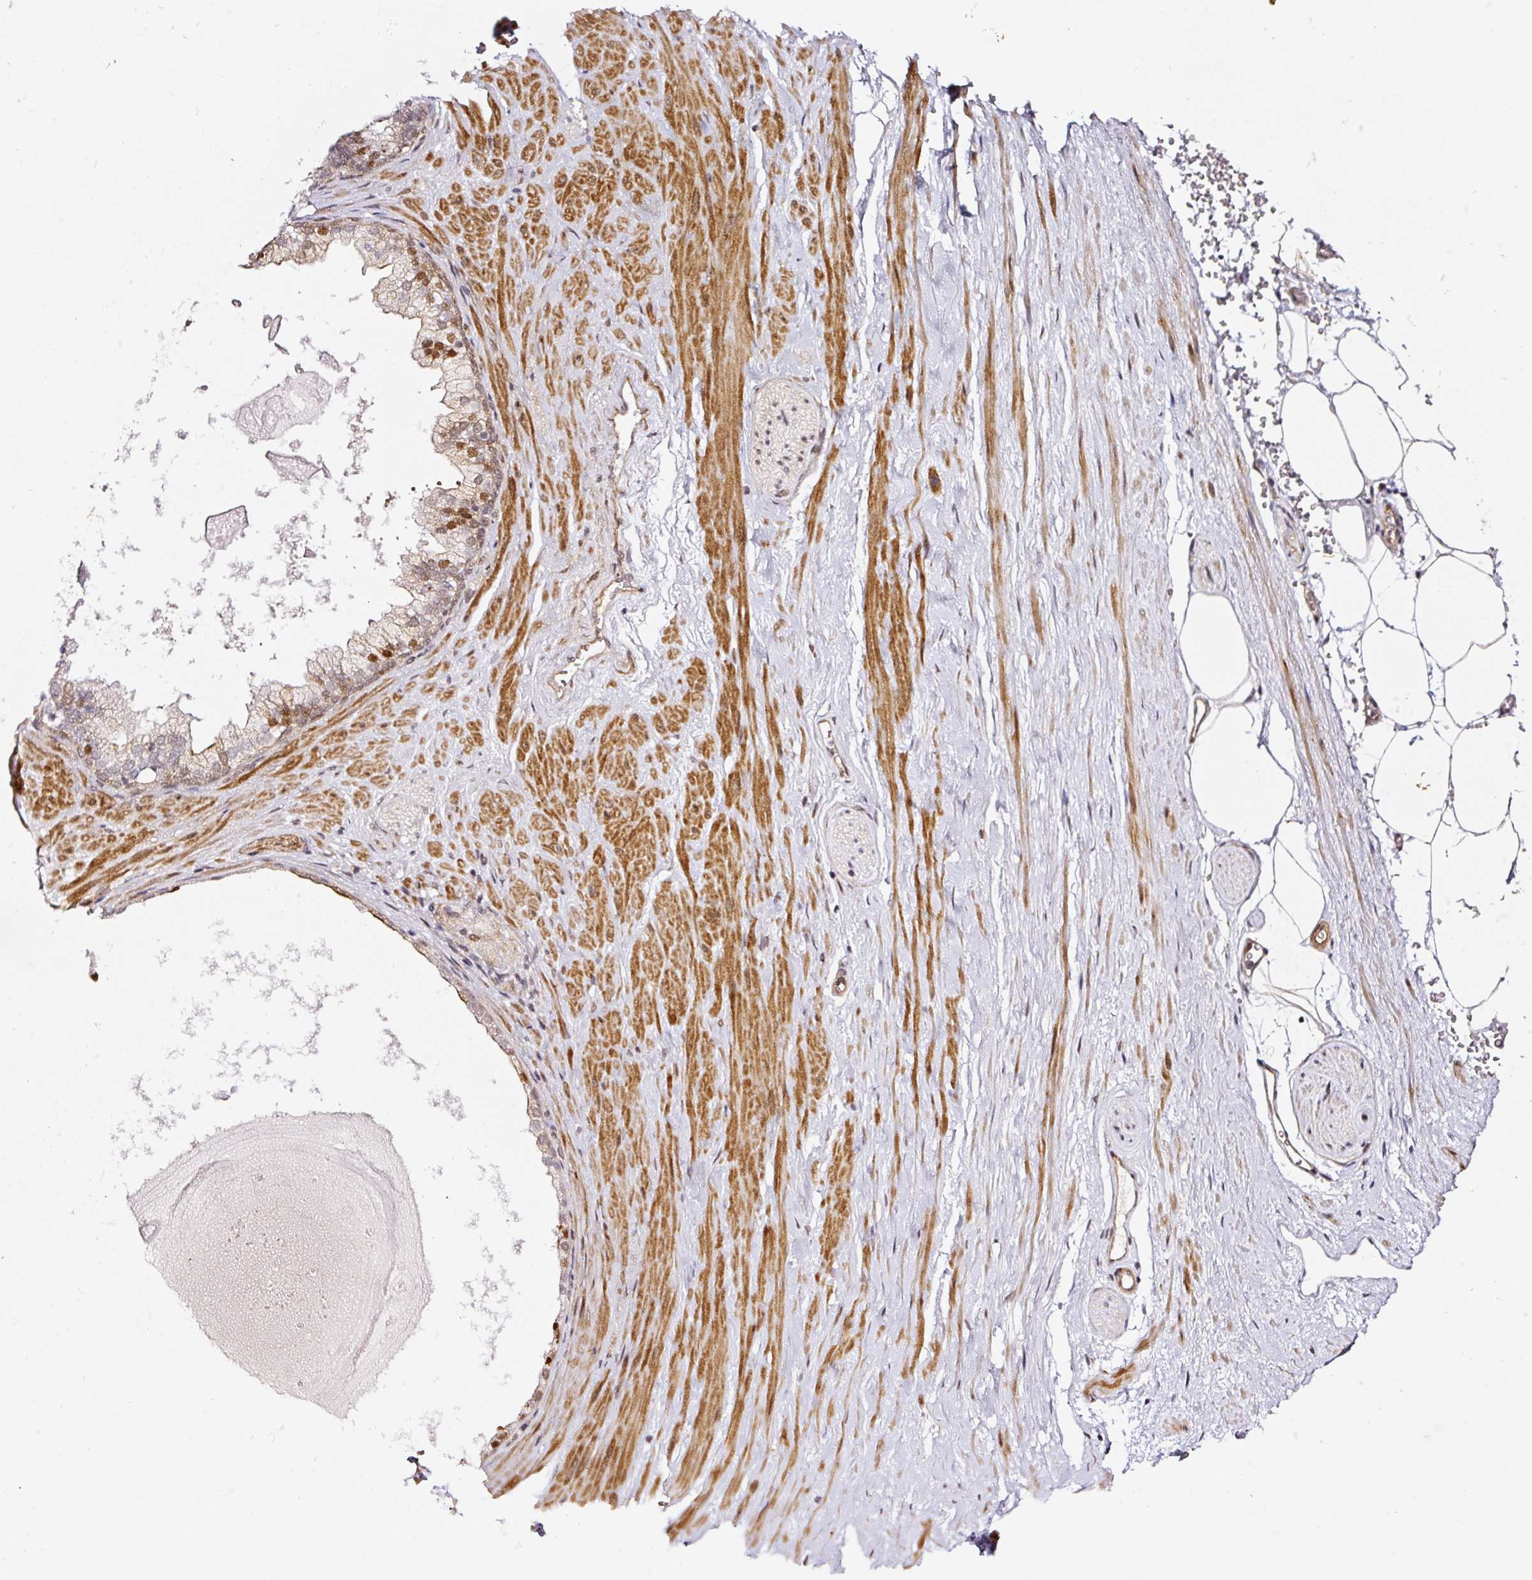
{"staining": {"intensity": "negative", "quantity": "none", "location": "none"}, "tissue": "adipose tissue", "cell_type": "Adipocytes", "image_type": "normal", "snomed": [{"axis": "morphology", "description": "Normal tissue, NOS"}, {"axis": "topography", "description": "Prostate"}, {"axis": "topography", "description": "Peripheral nerve tissue"}], "caption": "IHC histopathology image of unremarkable adipose tissue stained for a protein (brown), which exhibits no positivity in adipocytes.", "gene": "ANKRD20A1", "patient": {"sex": "male", "age": 61}}